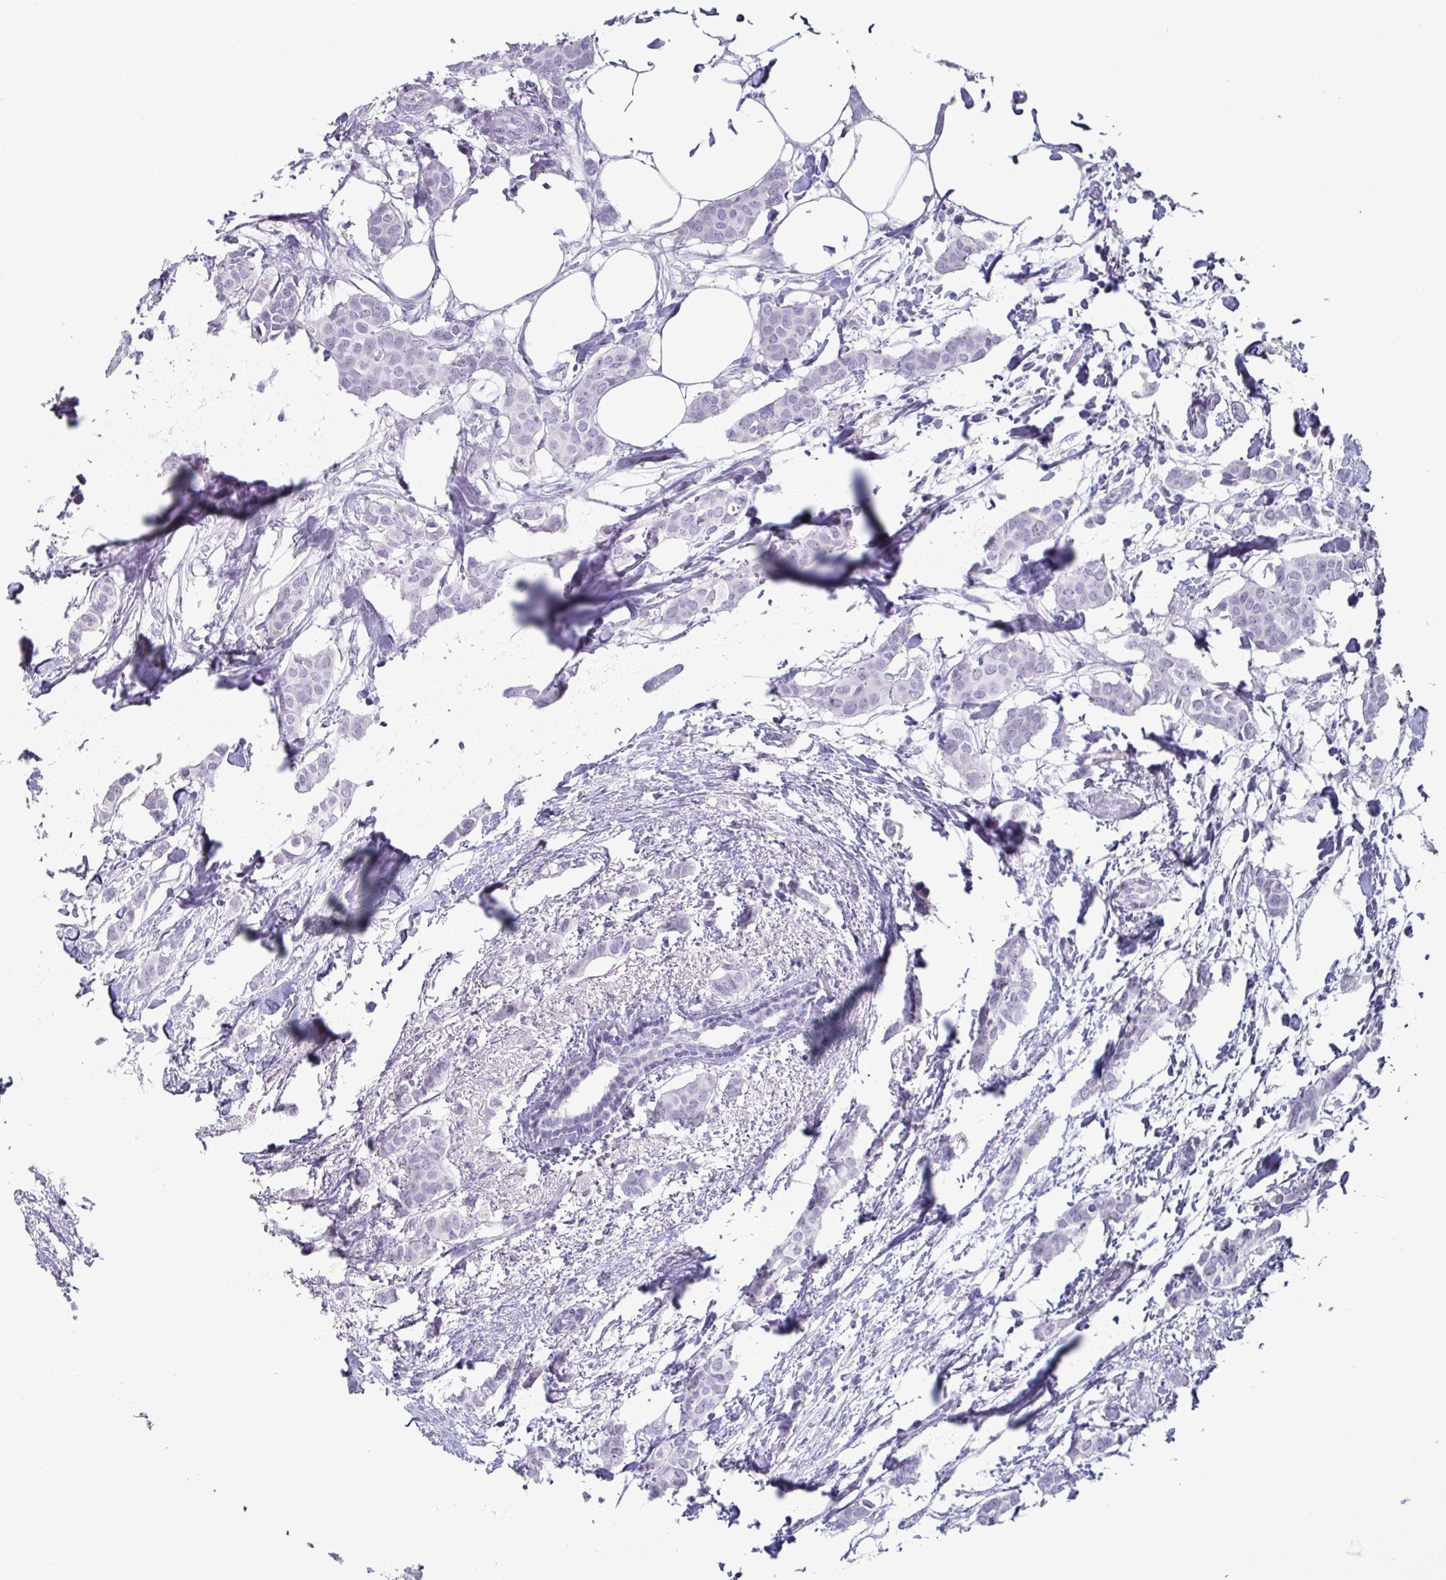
{"staining": {"intensity": "negative", "quantity": "none", "location": "none"}, "tissue": "breast cancer", "cell_type": "Tumor cells", "image_type": "cancer", "snomed": [{"axis": "morphology", "description": "Duct carcinoma"}, {"axis": "topography", "description": "Breast"}], "caption": "Tumor cells are negative for brown protein staining in breast cancer.", "gene": "VSIG10L", "patient": {"sex": "female", "age": 62}}